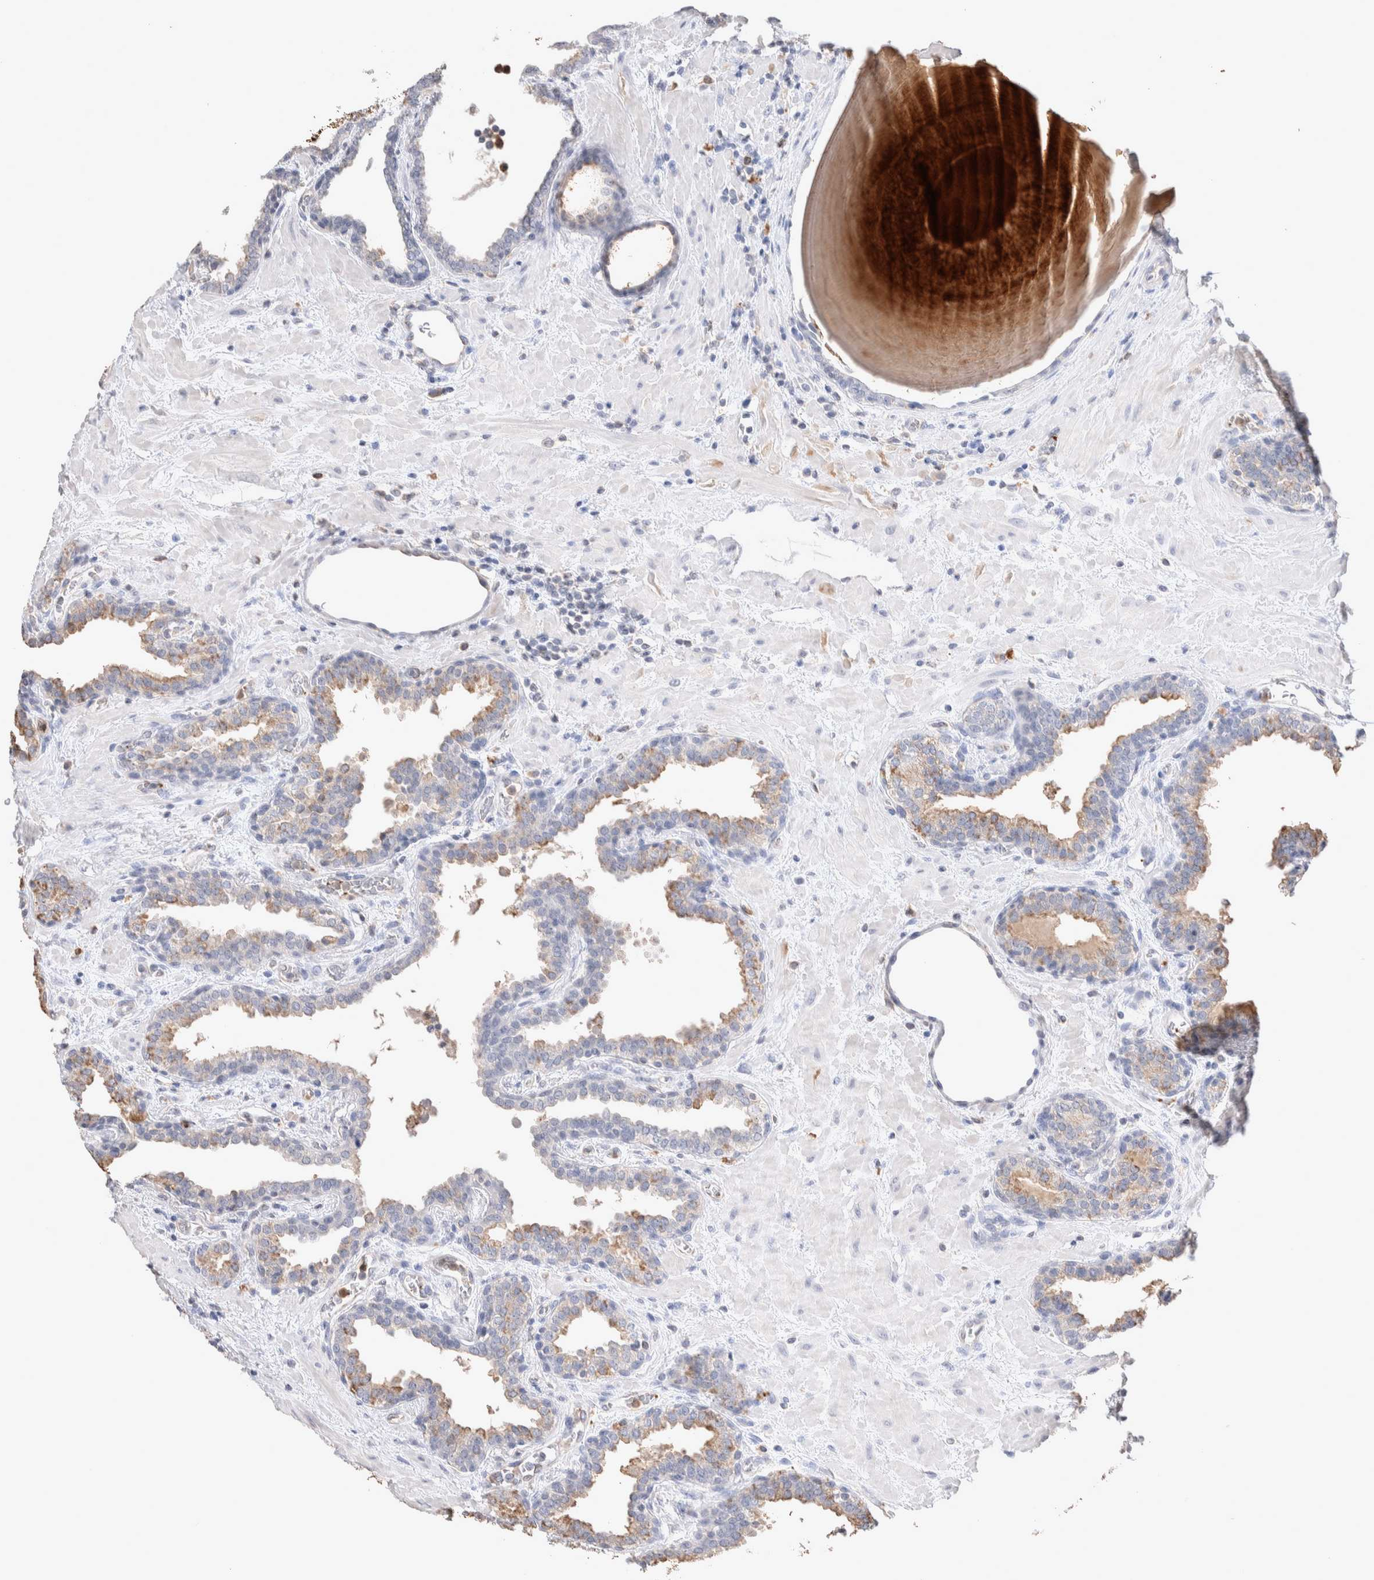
{"staining": {"intensity": "moderate", "quantity": "25%-75%", "location": "cytoplasmic/membranous"}, "tissue": "prostate", "cell_type": "Glandular cells", "image_type": "normal", "snomed": [{"axis": "morphology", "description": "Normal tissue, NOS"}, {"axis": "topography", "description": "Prostate"}], "caption": "Immunohistochemistry micrograph of unremarkable prostate: human prostate stained using immunohistochemistry exhibits medium levels of moderate protein expression localized specifically in the cytoplasmic/membranous of glandular cells, appearing as a cytoplasmic/membranous brown color.", "gene": "FFAR2", "patient": {"sex": "male", "age": 51}}